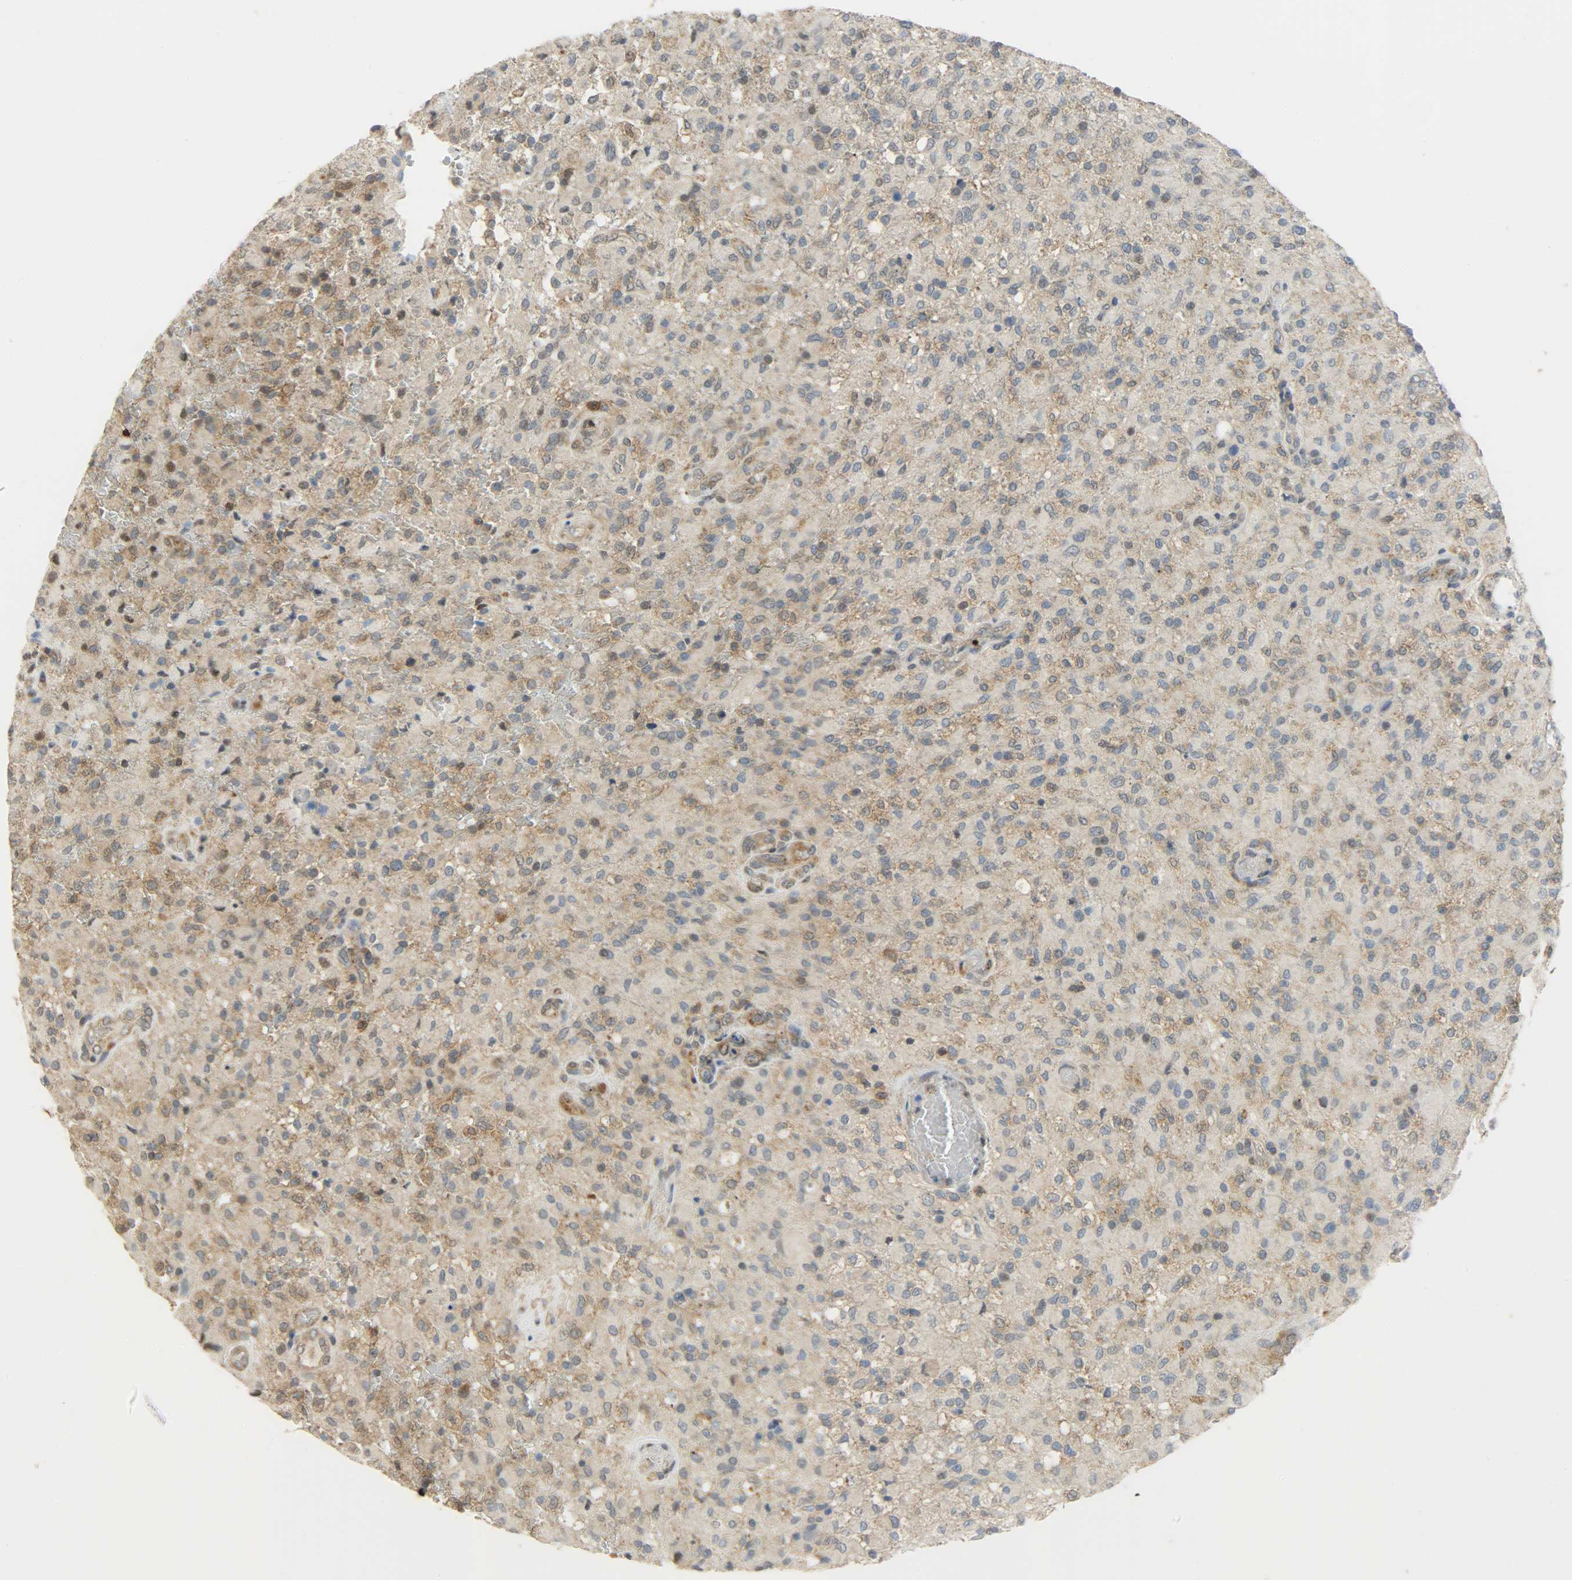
{"staining": {"intensity": "moderate", "quantity": ">75%", "location": "cytoplasmic/membranous"}, "tissue": "glioma", "cell_type": "Tumor cells", "image_type": "cancer", "snomed": [{"axis": "morphology", "description": "Glioma, malignant, High grade"}, {"axis": "topography", "description": "Brain"}], "caption": "Moderate cytoplasmic/membranous positivity is seen in approximately >75% of tumor cells in glioma.", "gene": "GIT2", "patient": {"sex": "male", "age": 71}}